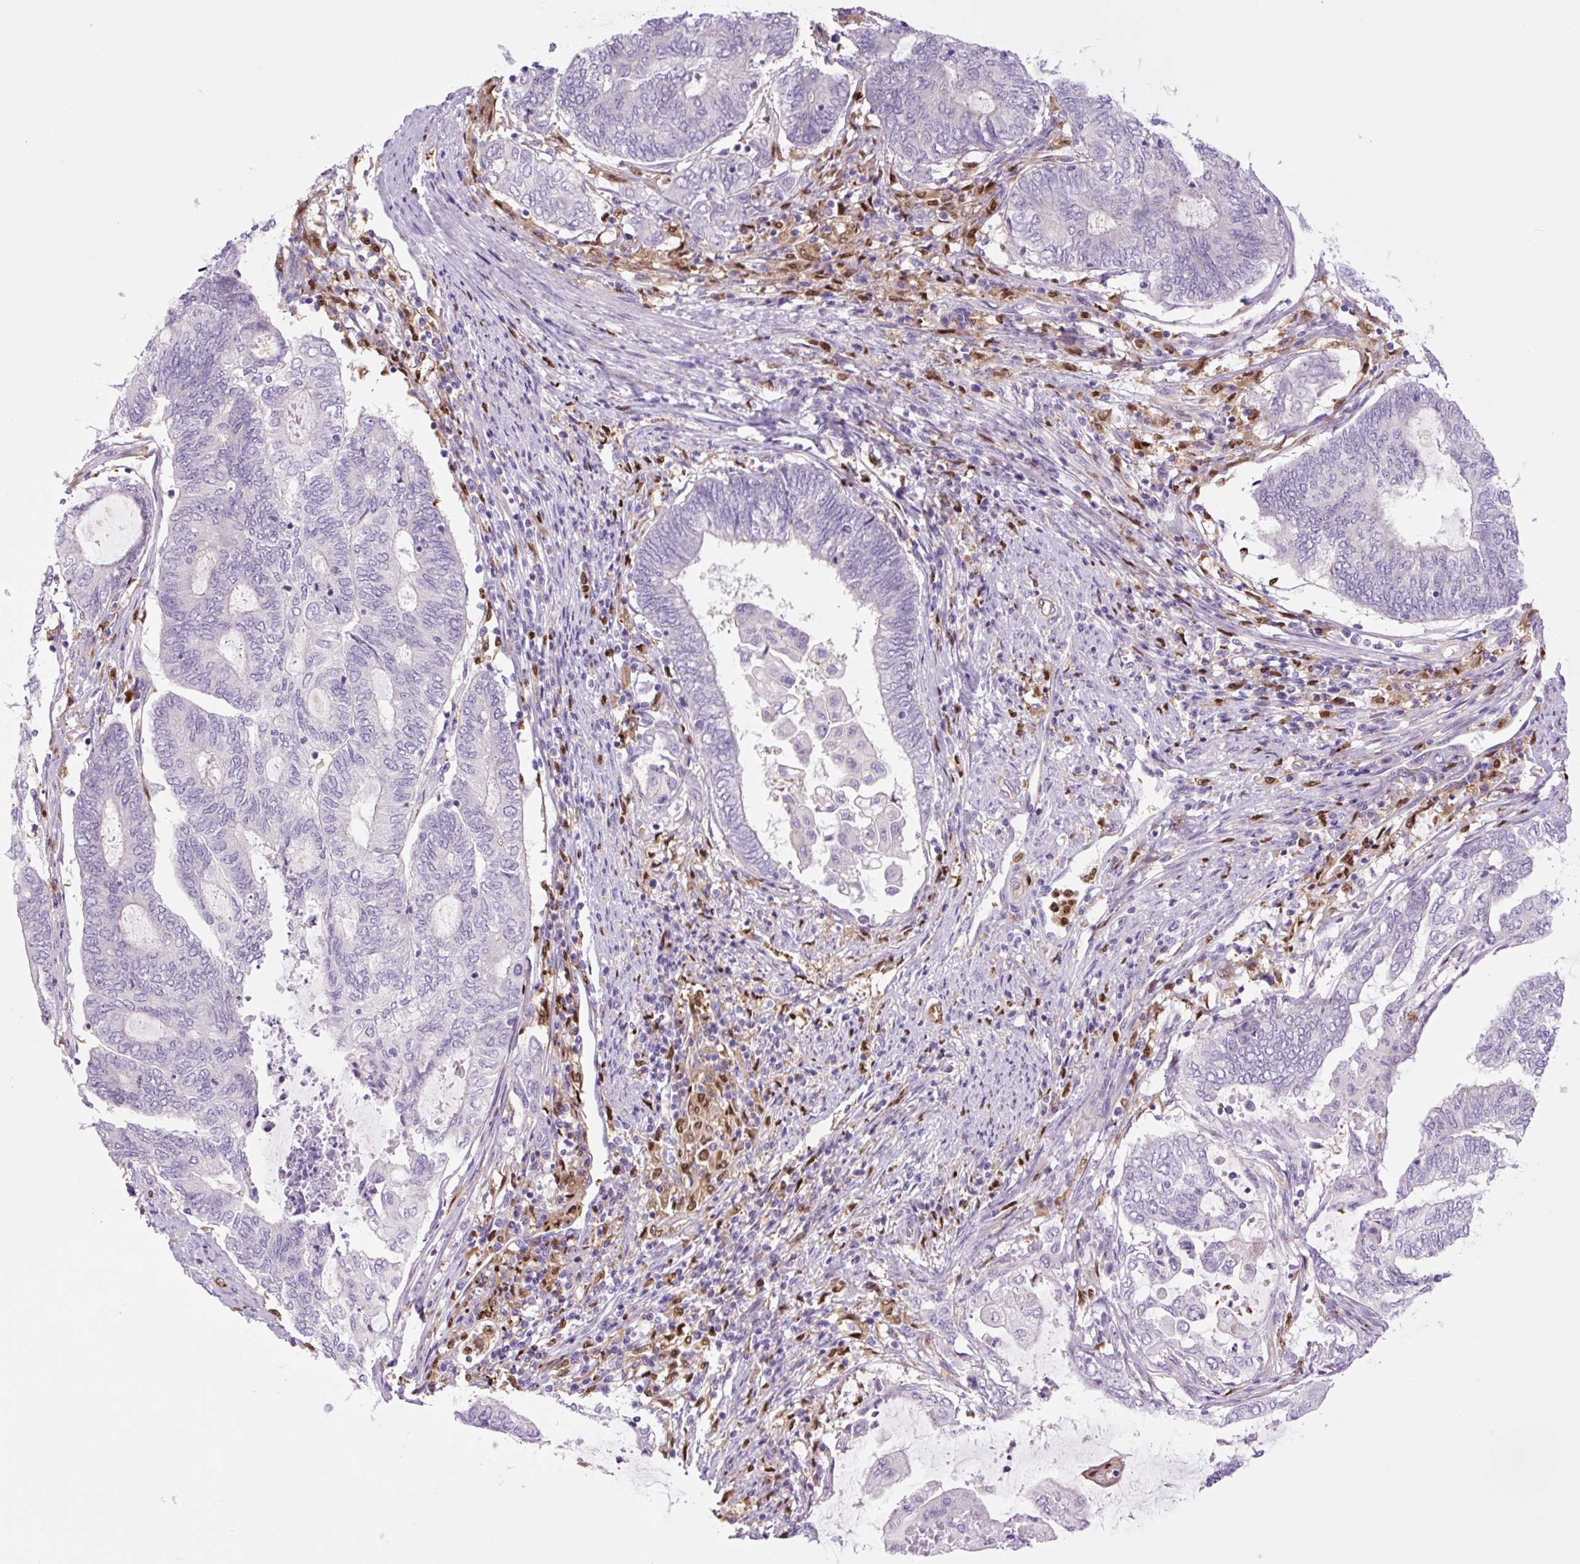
{"staining": {"intensity": "negative", "quantity": "none", "location": "none"}, "tissue": "endometrial cancer", "cell_type": "Tumor cells", "image_type": "cancer", "snomed": [{"axis": "morphology", "description": "Adenocarcinoma, NOS"}, {"axis": "topography", "description": "Uterus"}, {"axis": "topography", "description": "Endometrium"}], "caption": "Photomicrograph shows no protein expression in tumor cells of endometrial adenocarcinoma tissue. The staining was performed using DAB to visualize the protein expression in brown, while the nuclei were stained in blue with hematoxylin (Magnification: 20x).", "gene": "SPI1", "patient": {"sex": "female", "age": 70}}